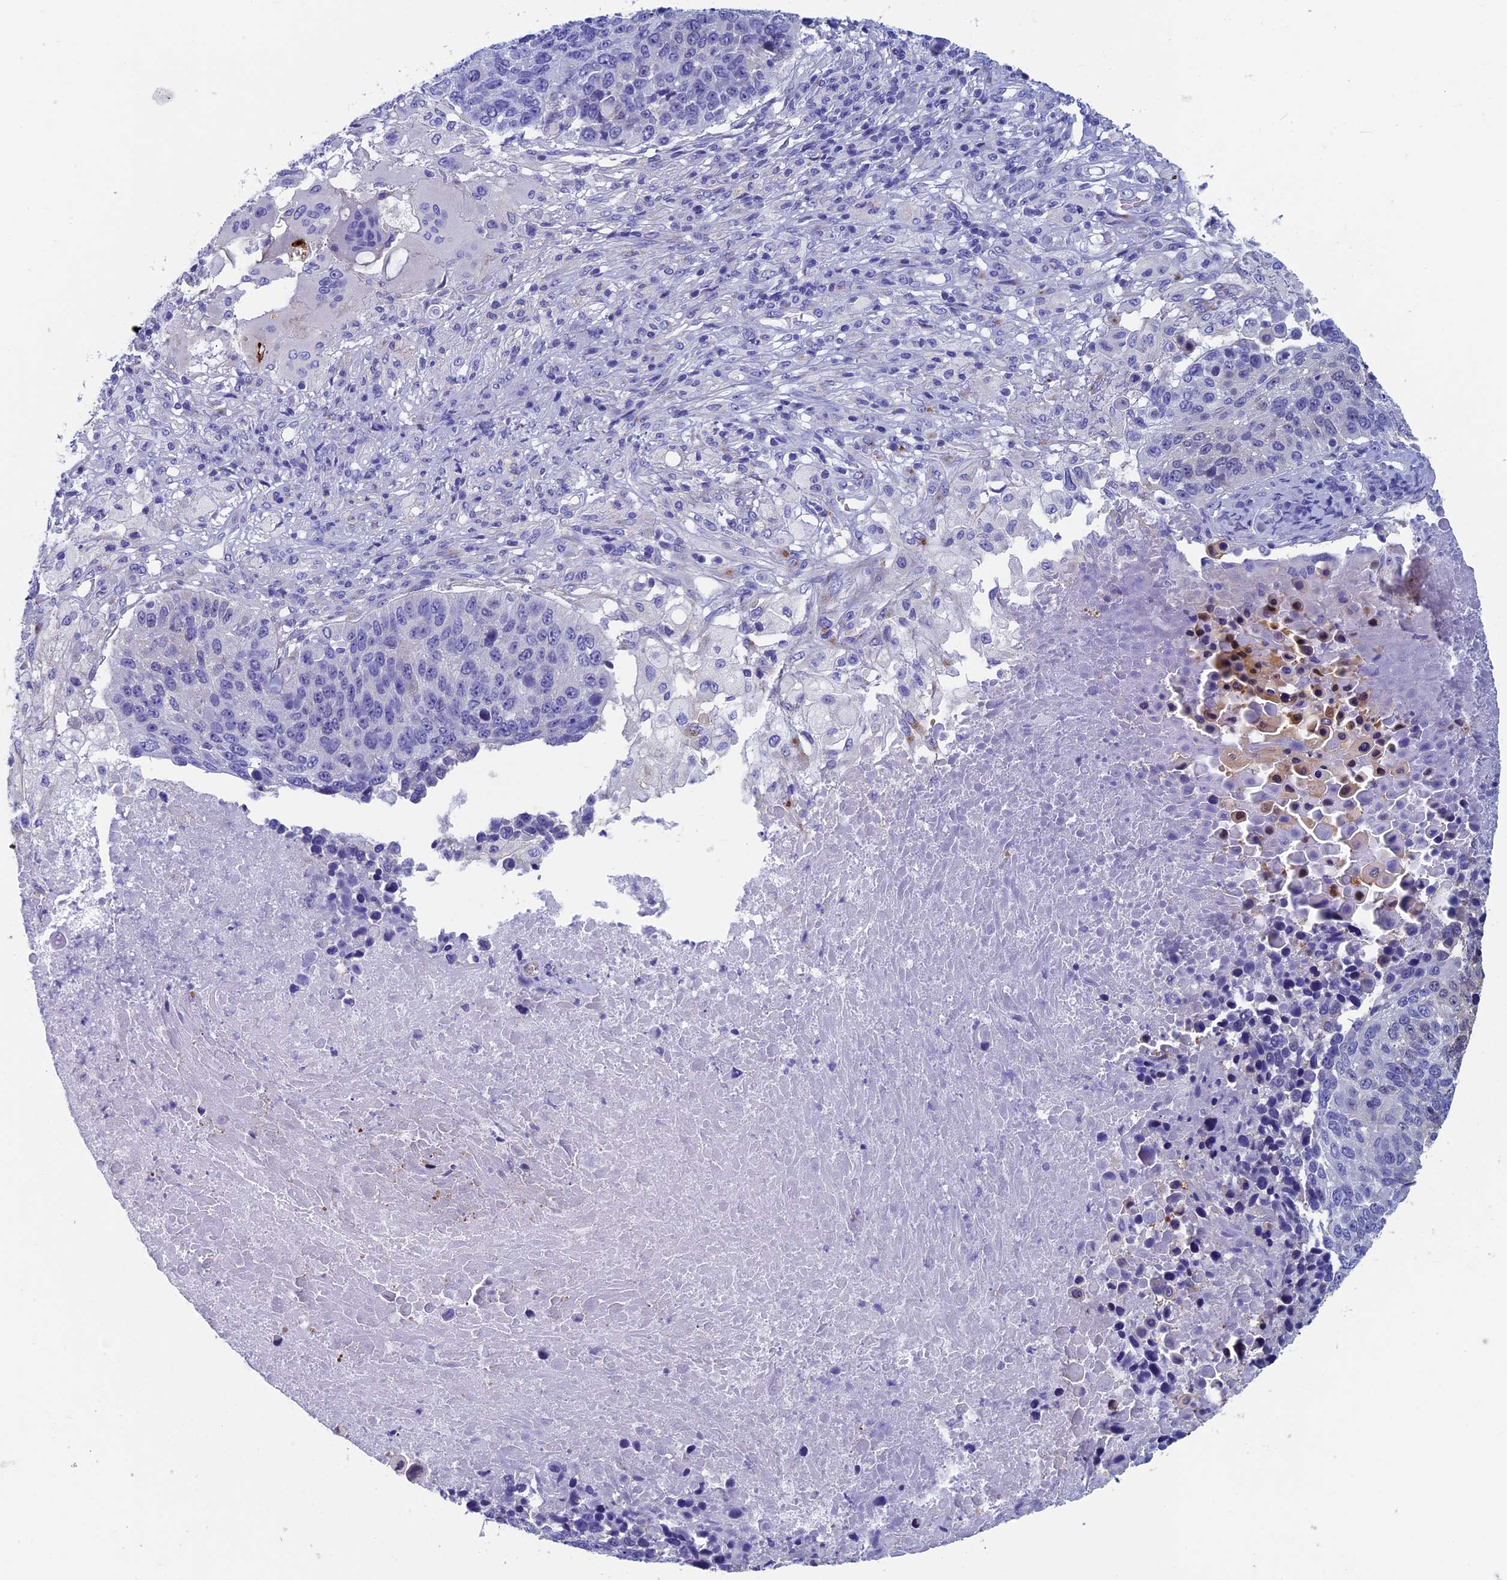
{"staining": {"intensity": "negative", "quantity": "none", "location": "none"}, "tissue": "lung cancer", "cell_type": "Tumor cells", "image_type": "cancer", "snomed": [{"axis": "morphology", "description": "Normal tissue, NOS"}, {"axis": "morphology", "description": "Squamous cell carcinoma, NOS"}, {"axis": "topography", "description": "Lymph node"}, {"axis": "topography", "description": "Lung"}], "caption": "Tumor cells show no significant protein positivity in squamous cell carcinoma (lung).", "gene": "ADH7", "patient": {"sex": "male", "age": 66}}